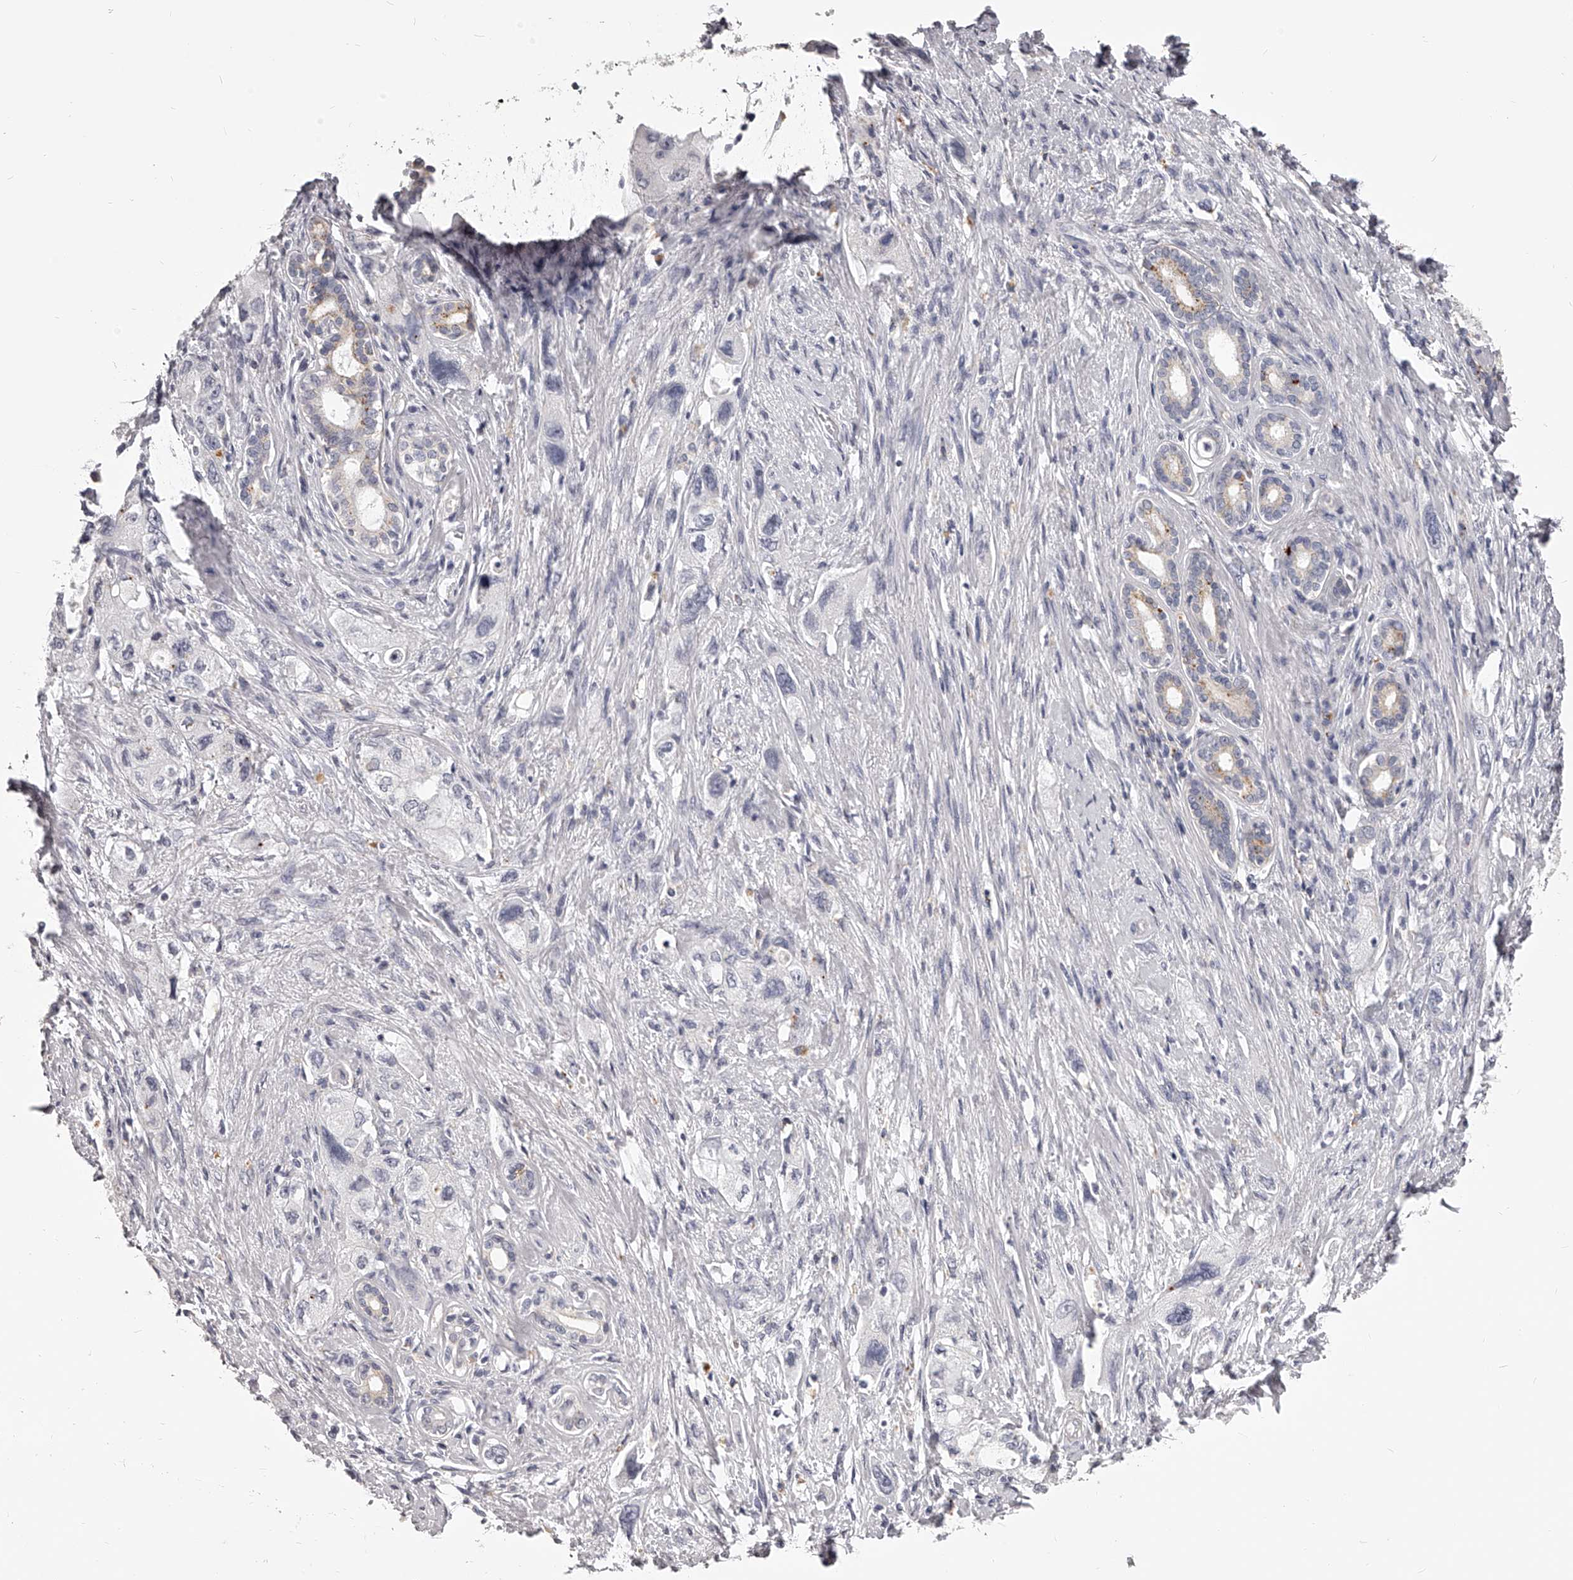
{"staining": {"intensity": "weak", "quantity": "<25%", "location": "cytoplasmic/membranous"}, "tissue": "pancreatic cancer", "cell_type": "Tumor cells", "image_type": "cancer", "snomed": [{"axis": "morphology", "description": "Adenocarcinoma, NOS"}, {"axis": "topography", "description": "Pancreas"}], "caption": "DAB (3,3'-diaminobenzidine) immunohistochemical staining of pancreatic cancer reveals no significant expression in tumor cells.", "gene": "DMRT1", "patient": {"sex": "female", "age": 73}}